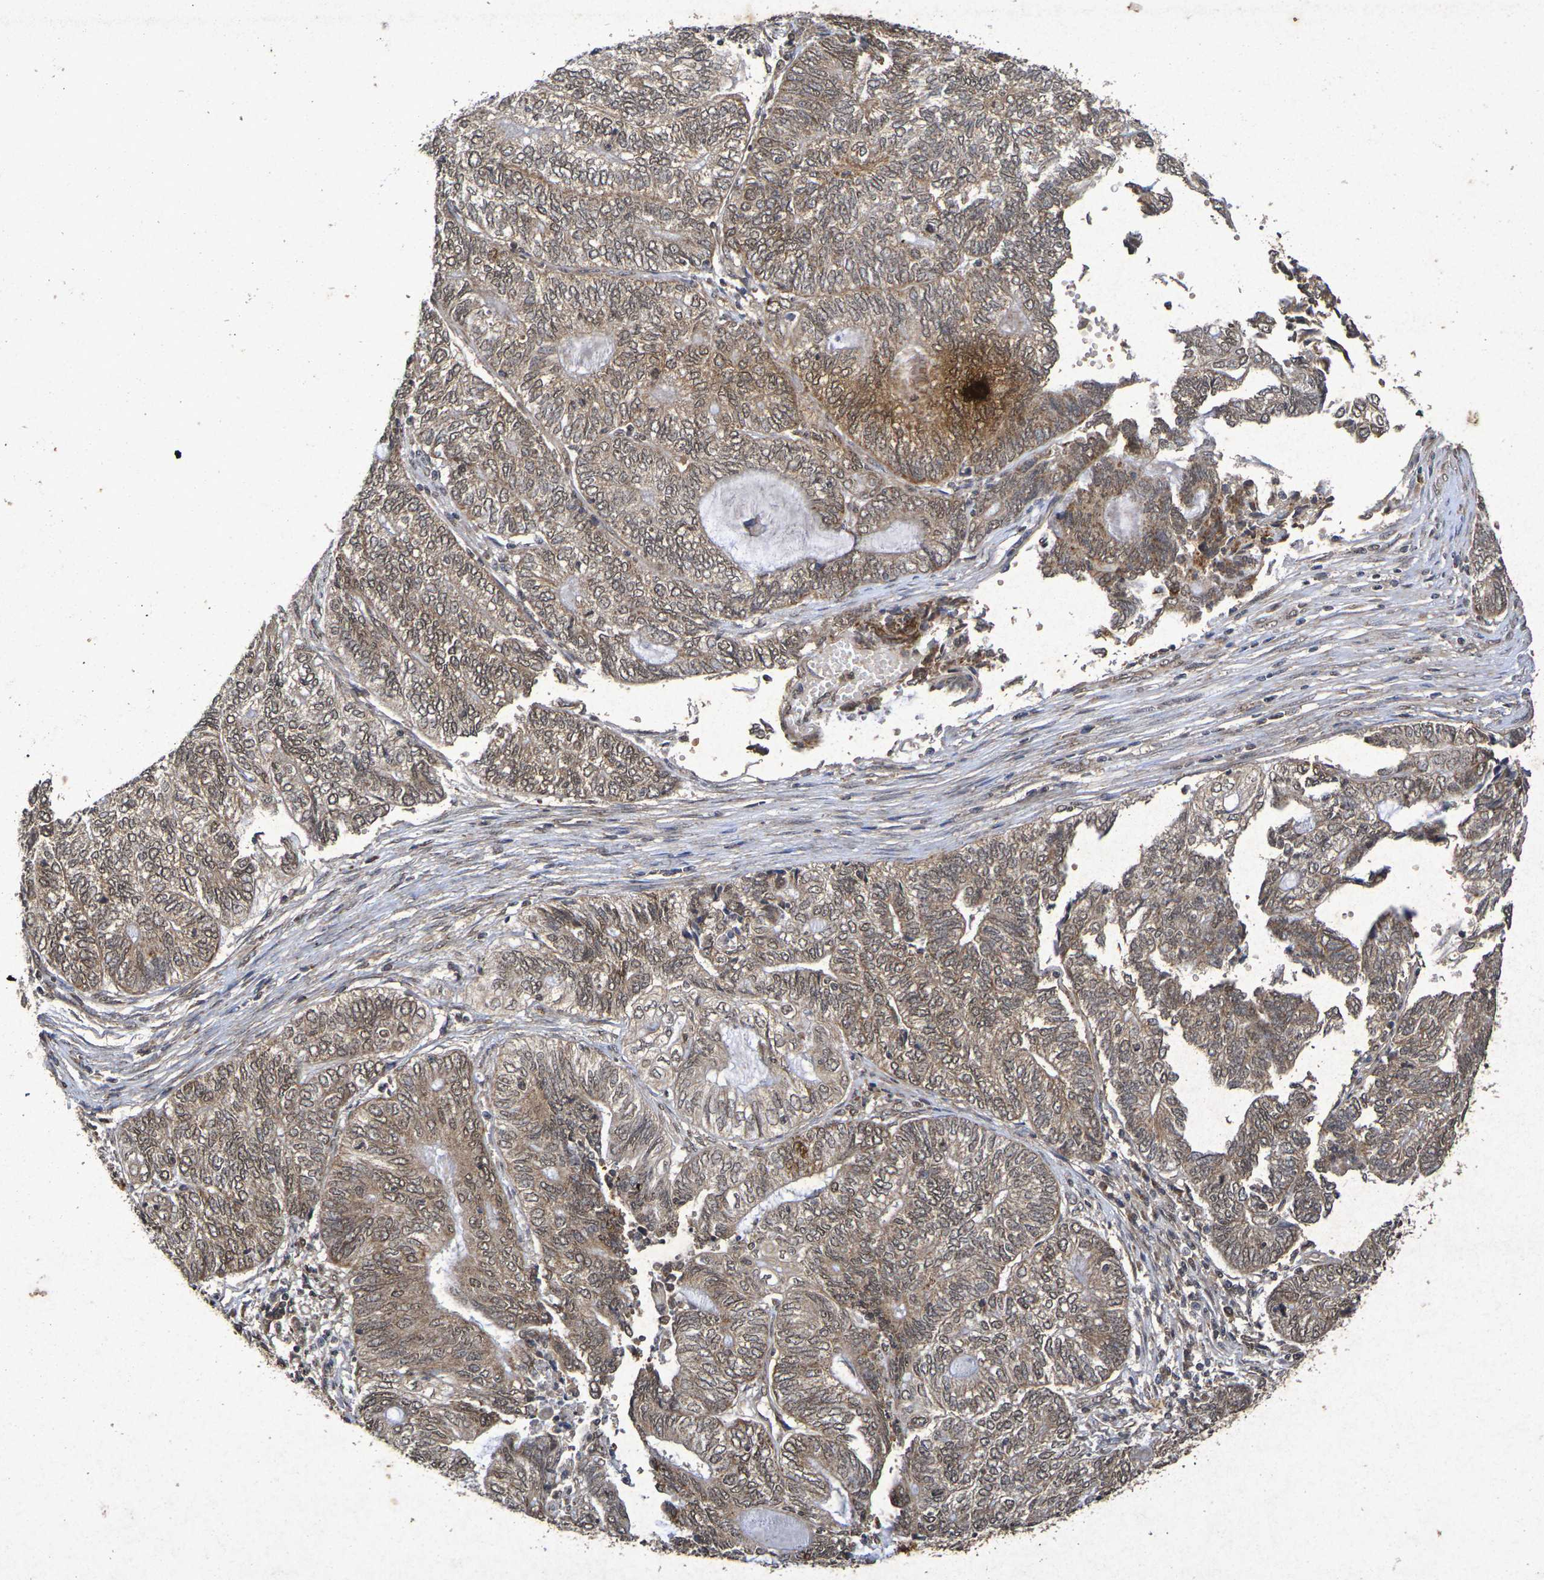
{"staining": {"intensity": "moderate", "quantity": ">75%", "location": "cytoplasmic/membranous,nuclear"}, "tissue": "endometrial cancer", "cell_type": "Tumor cells", "image_type": "cancer", "snomed": [{"axis": "morphology", "description": "Adenocarcinoma, NOS"}, {"axis": "topography", "description": "Uterus"}, {"axis": "topography", "description": "Endometrium"}], "caption": "Protein expression analysis of endometrial cancer (adenocarcinoma) displays moderate cytoplasmic/membranous and nuclear positivity in approximately >75% of tumor cells.", "gene": "GUCY1A2", "patient": {"sex": "female", "age": 70}}